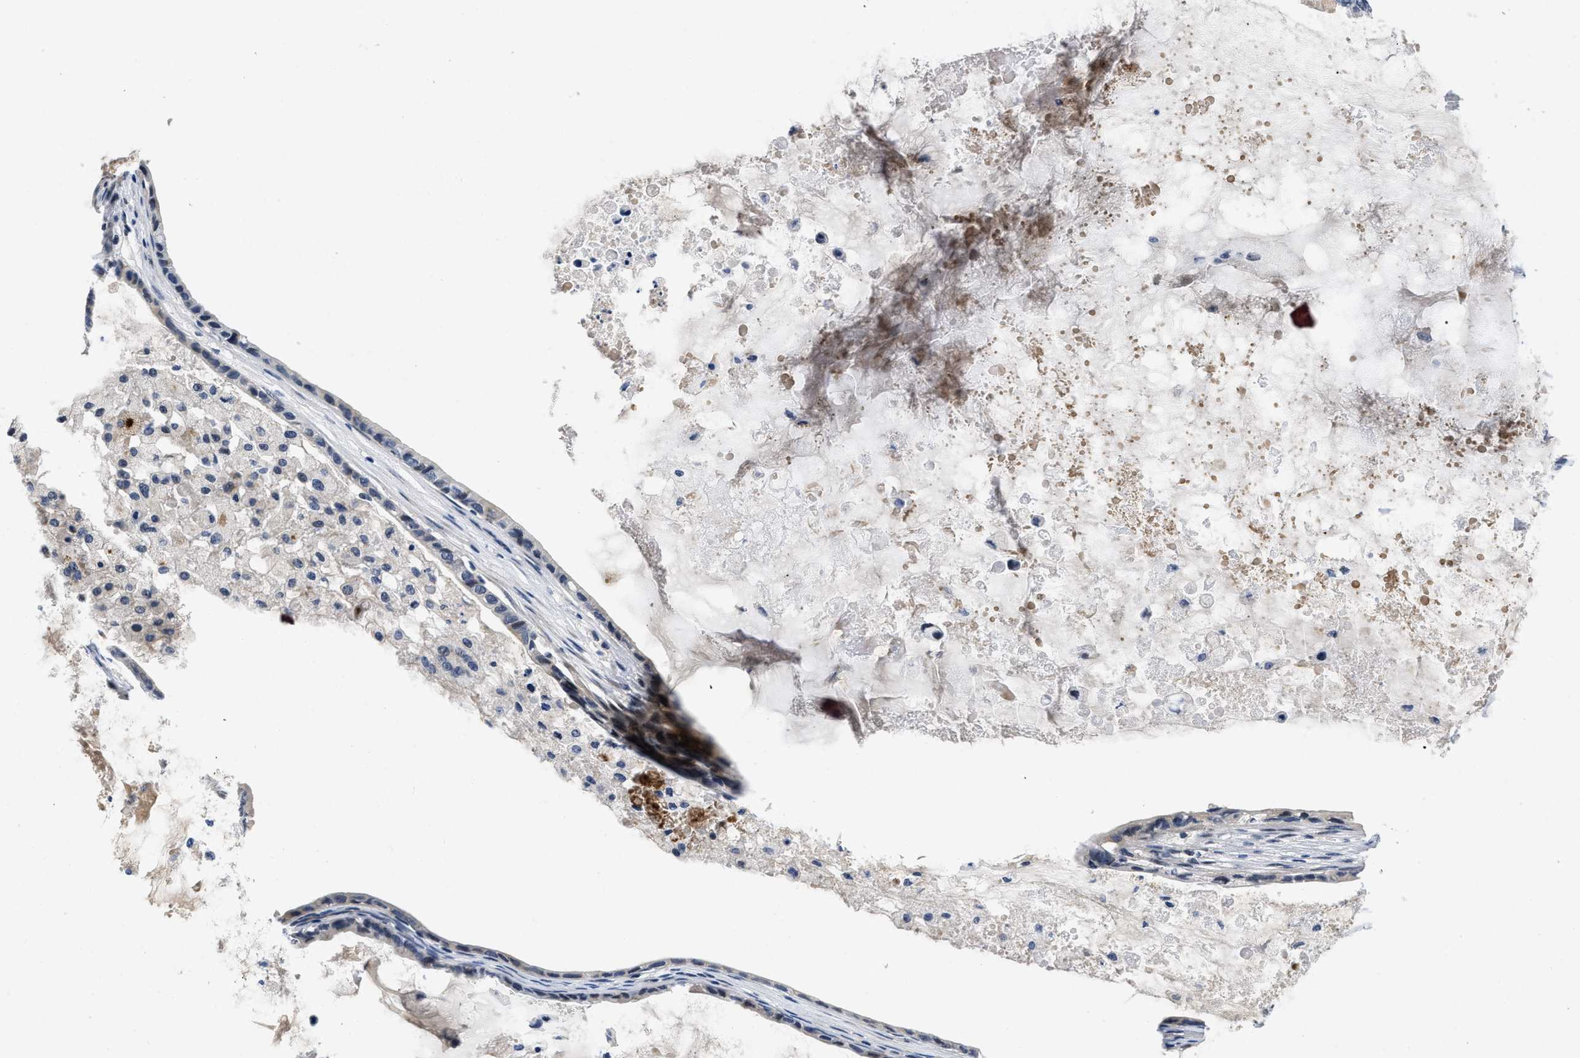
{"staining": {"intensity": "weak", "quantity": "<25%", "location": "cytoplasmic/membranous"}, "tissue": "ovarian cancer", "cell_type": "Tumor cells", "image_type": "cancer", "snomed": [{"axis": "morphology", "description": "Cystadenocarcinoma, mucinous, NOS"}, {"axis": "topography", "description": "Ovary"}], "caption": "A photomicrograph of human ovarian cancer is negative for staining in tumor cells.", "gene": "PDP1", "patient": {"sex": "female", "age": 80}}